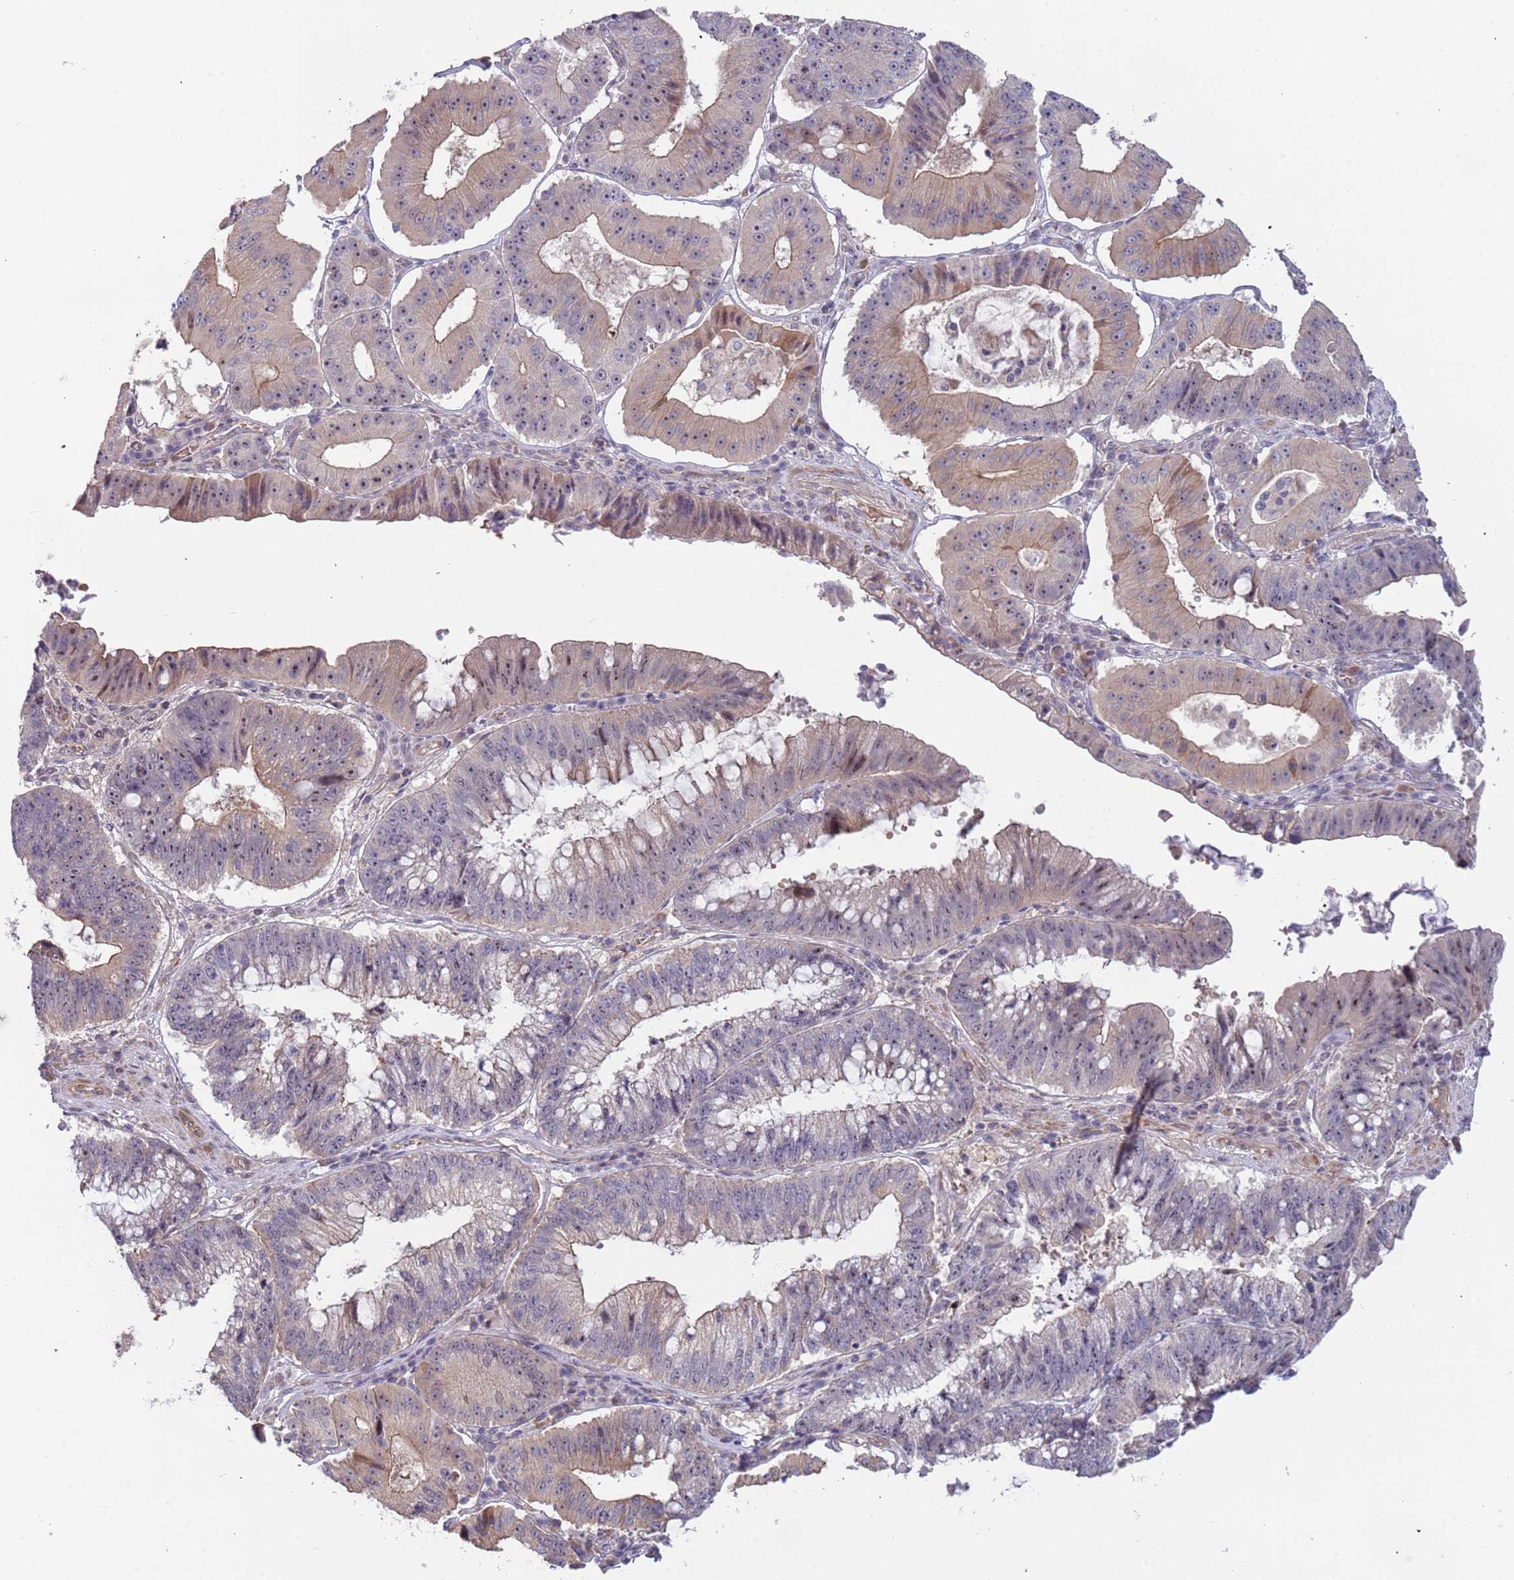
{"staining": {"intensity": "moderate", "quantity": "<25%", "location": "cytoplasmic/membranous,nuclear"}, "tissue": "stomach cancer", "cell_type": "Tumor cells", "image_type": "cancer", "snomed": [{"axis": "morphology", "description": "Adenocarcinoma, NOS"}, {"axis": "topography", "description": "Stomach"}], "caption": "Moderate cytoplasmic/membranous and nuclear staining for a protein is seen in approximately <25% of tumor cells of stomach adenocarcinoma using immunohistochemistry (IHC).", "gene": "TRAPPC6B", "patient": {"sex": "male", "age": 59}}